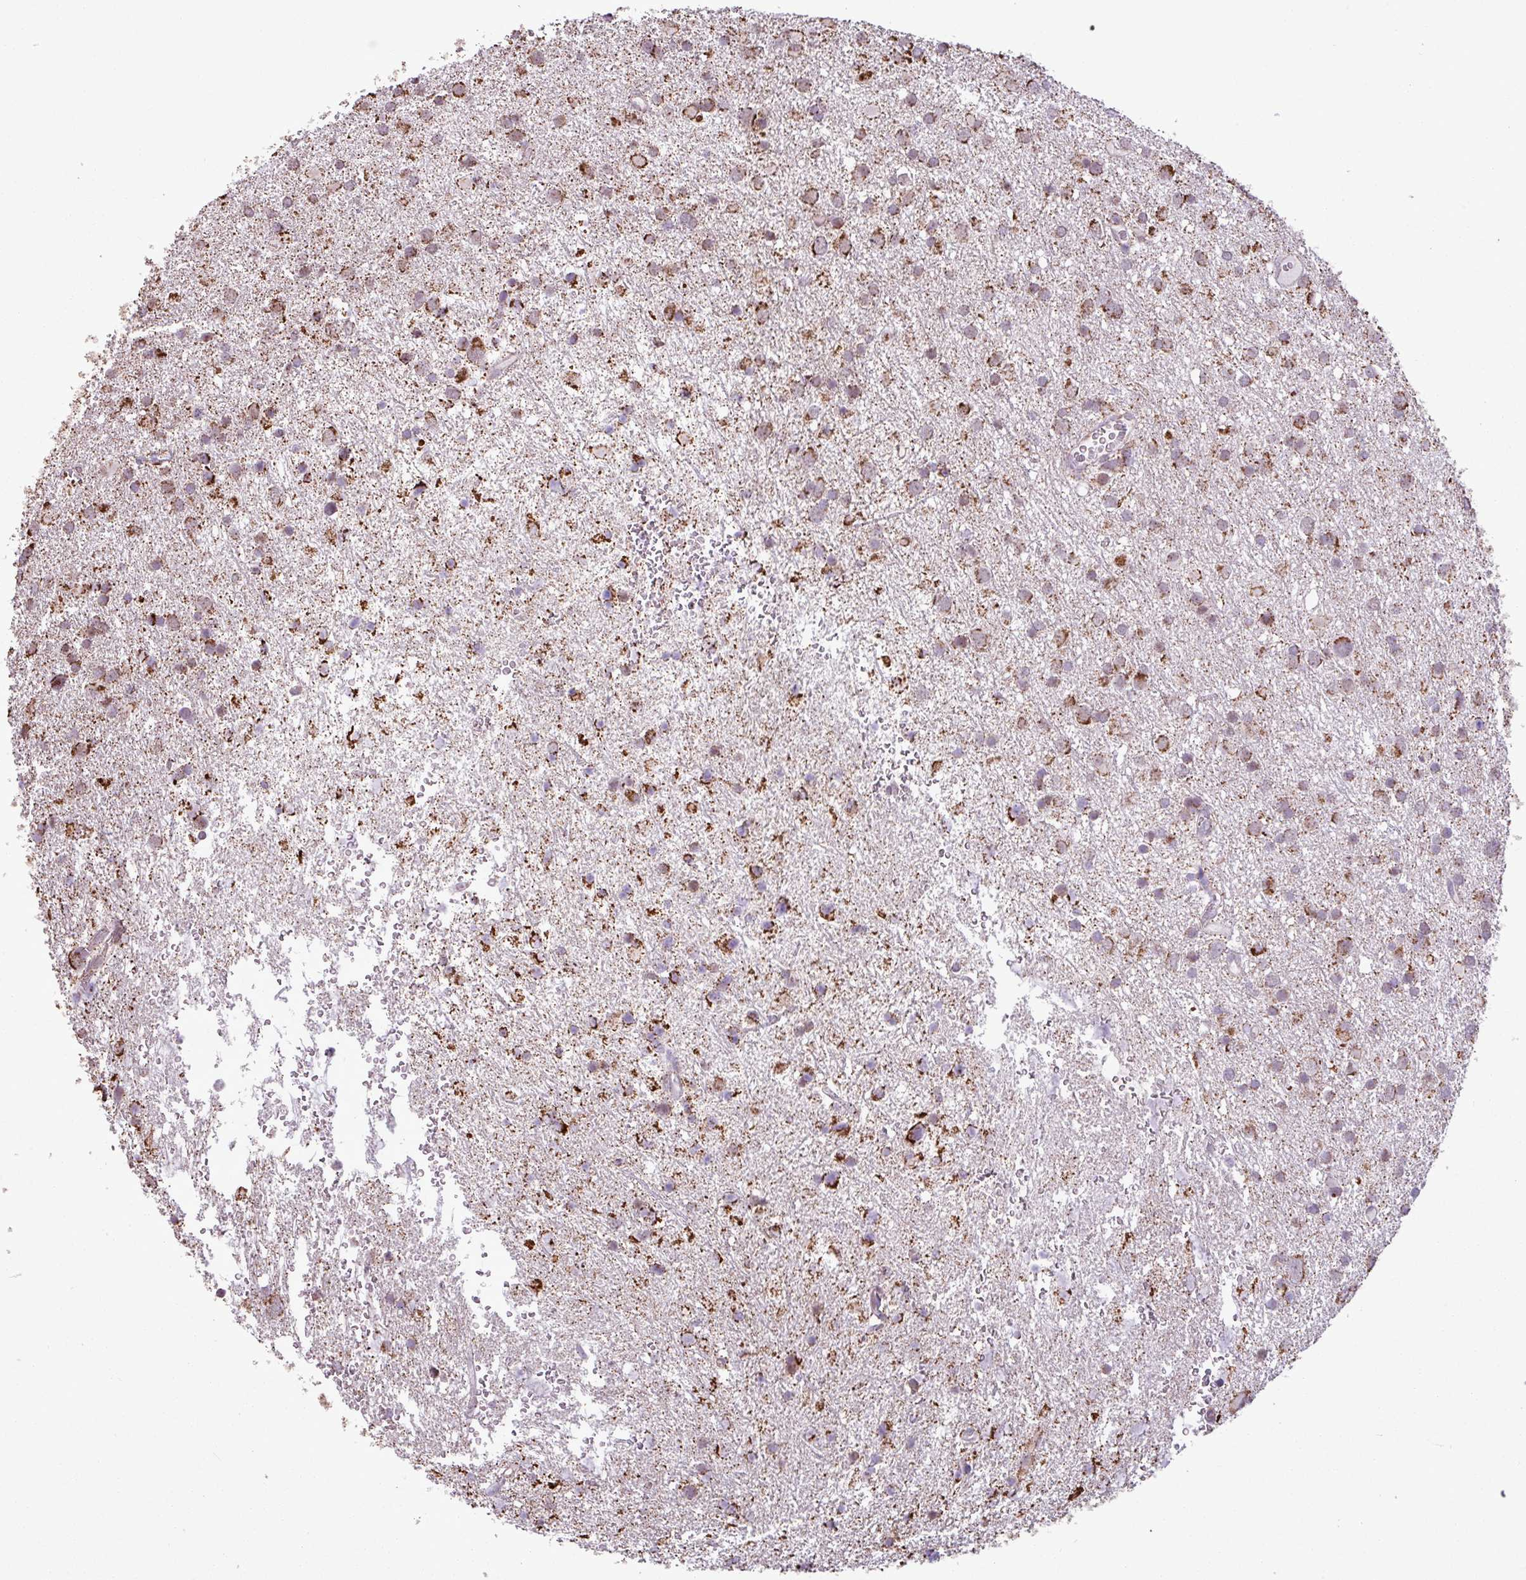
{"staining": {"intensity": "strong", "quantity": ">75%", "location": "cytoplasmic/membranous"}, "tissue": "glioma", "cell_type": "Tumor cells", "image_type": "cancer", "snomed": [{"axis": "morphology", "description": "Glioma, malignant, Low grade"}, {"axis": "topography", "description": "Brain"}], "caption": "Immunohistochemical staining of human glioma reveals high levels of strong cytoplasmic/membranous protein staining in about >75% of tumor cells. The staining is performed using DAB (3,3'-diaminobenzidine) brown chromogen to label protein expression. The nuclei are counter-stained blue using hematoxylin.", "gene": "ALG8", "patient": {"sex": "female", "age": 32}}